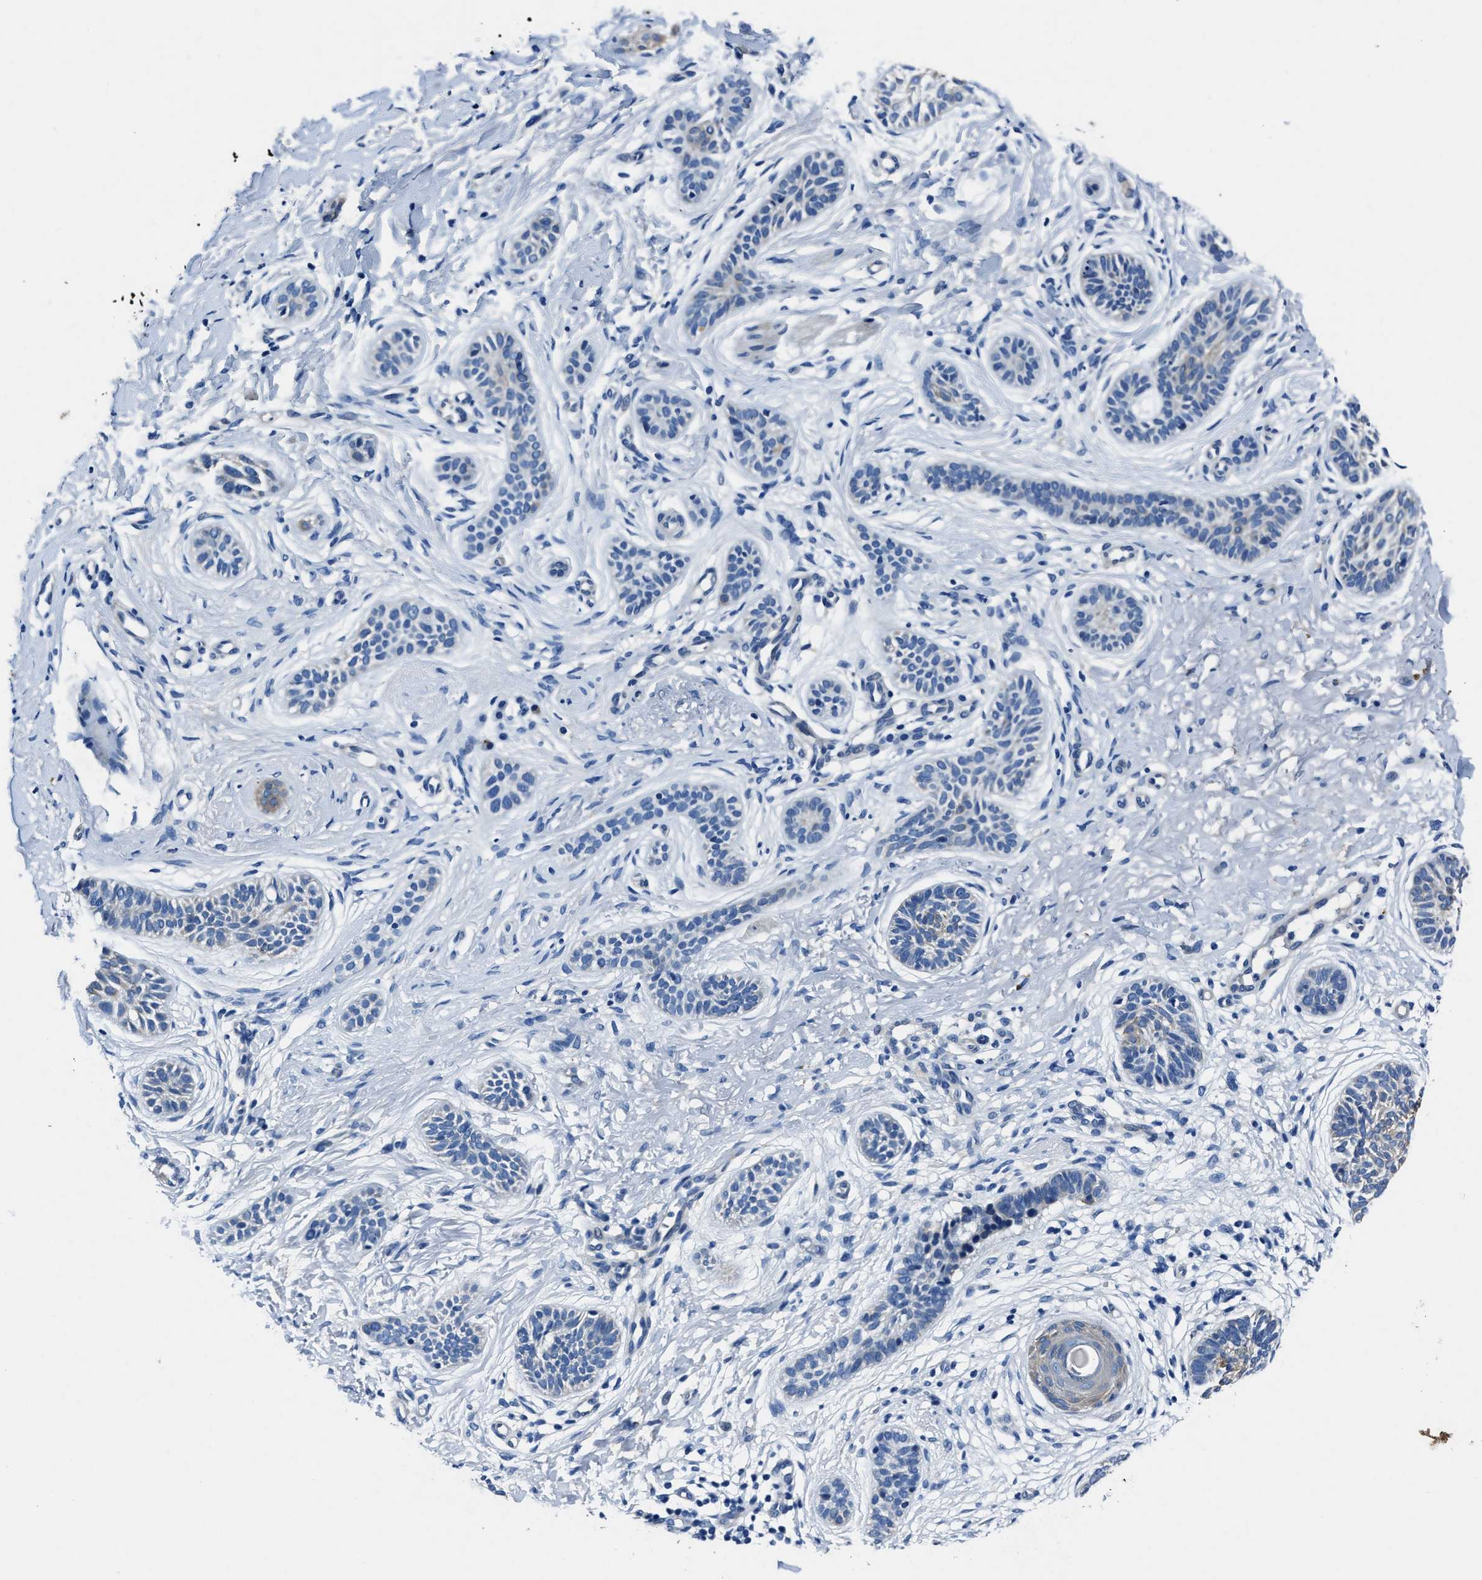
{"staining": {"intensity": "negative", "quantity": "none", "location": "none"}, "tissue": "skin cancer", "cell_type": "Tumor cells", "image_type": "cancer", "snomed": [{"axis": "morphology", "description": "Normal tissue, NOS"}, {"axis": "morphology", "description": "Basal cell carcinoma"}, {"axis": "topography", "description": "Skin"}], "caption": "DAB (3,3'-diaminobenzidine) immunohistochemical staining of basal cell carcinoma (skin) demonstrates no significant positivity in tumor cells. (Immunohistochemistry, brightfield microscopy, high magnification).", "gene": "NACAD", "patient": {"sex": "male", "age": 63}}